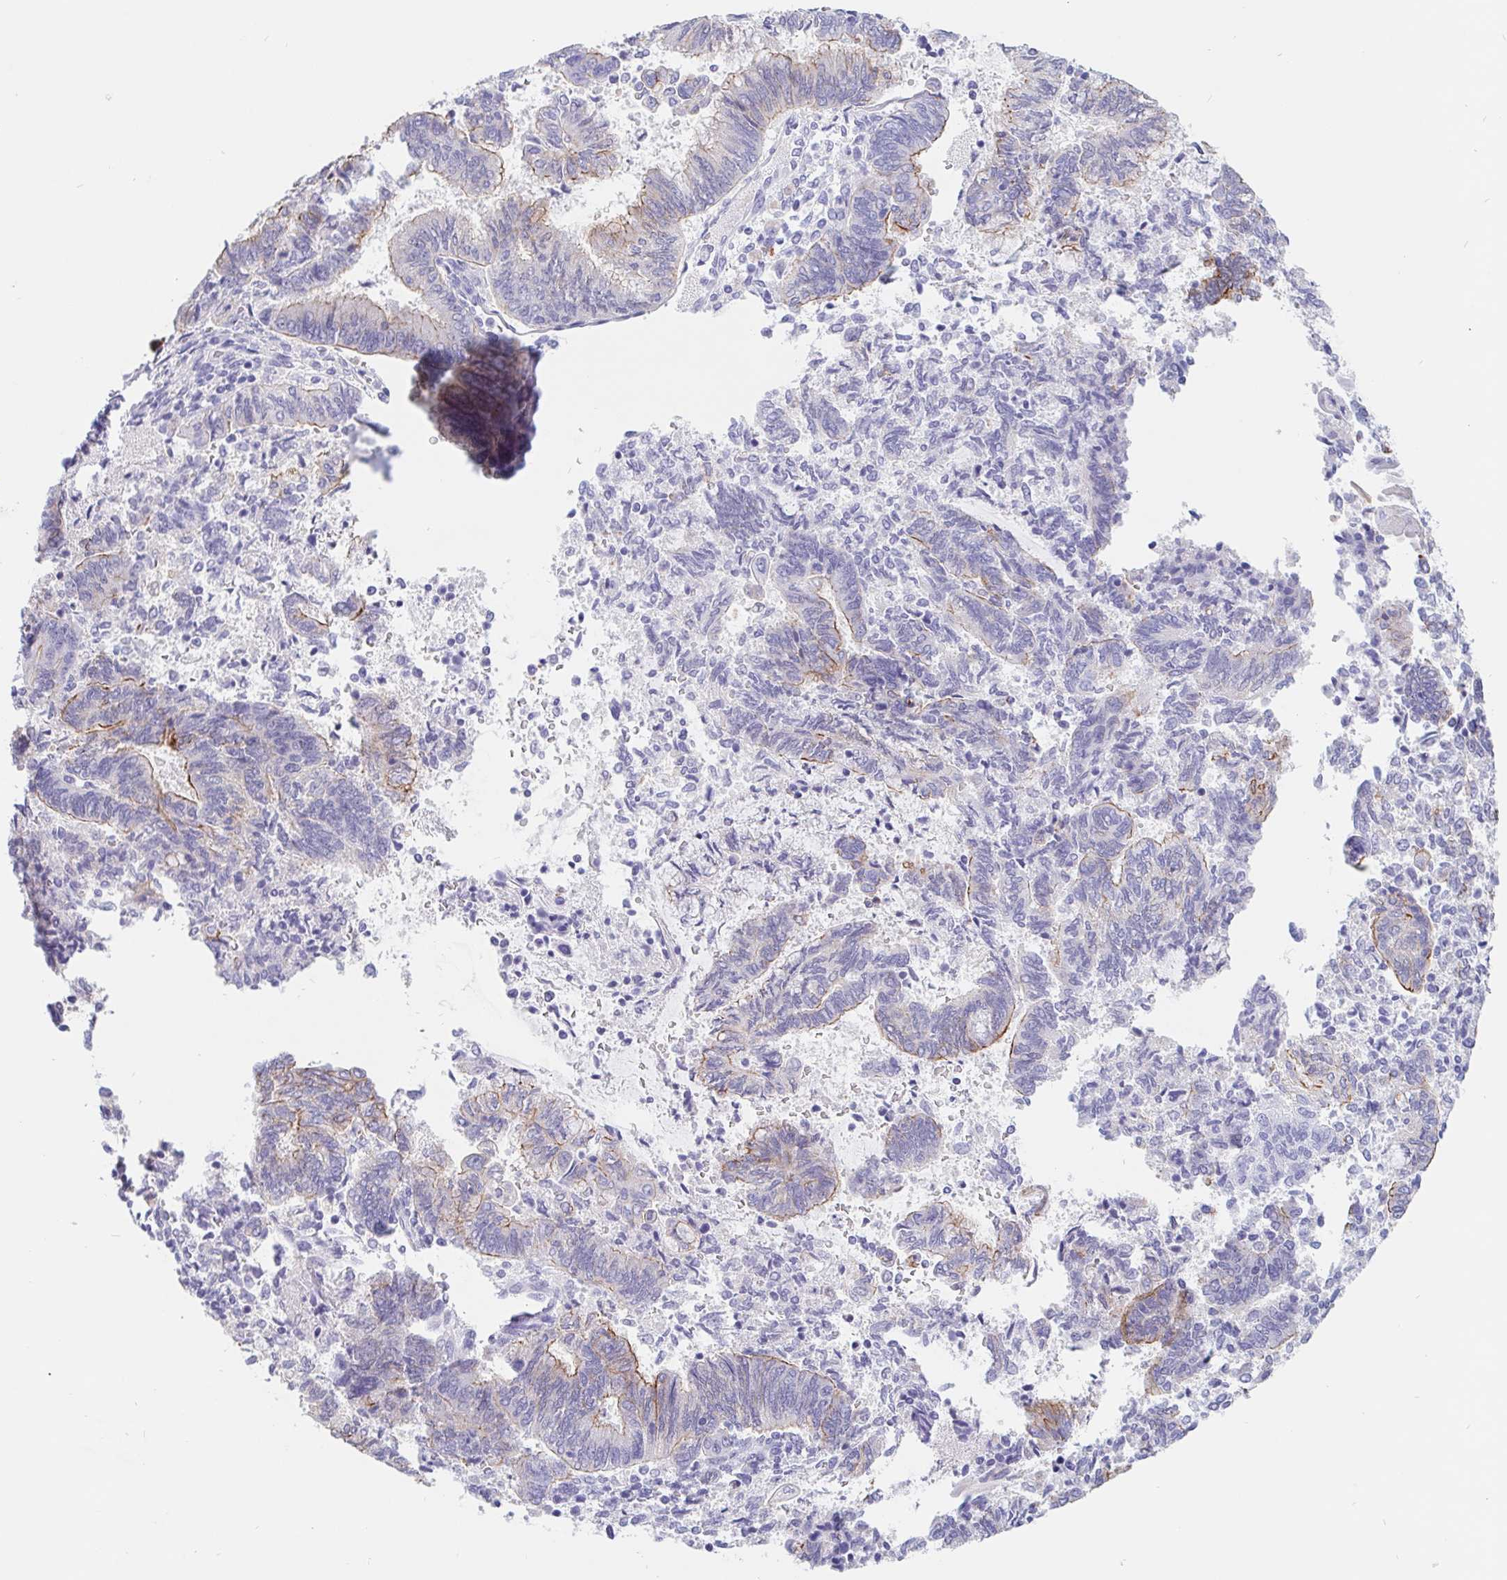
{"staining": {"intensity": "moderate", "quantity": "<25%", "location": "cytoplasmic/membranous"}, "tissue": "endometrial cancer", "cell_type": "Tumor cells", "image_type": "cancer", "snomed": [{"axis": "morphology", "description": "Adenocarcinoma, NOS"}, {"axis": "topography", "description": "Endometrium"}], "caption": "This micrograph reveals immunohistochemistry (IHC) staining of human endometrial cancer, with low moderate cytoplasmic/membranous staining in about <25% of tumor cells.", "gene": "LIMCH1", "patient": {"sex": "female", "age": 65}}